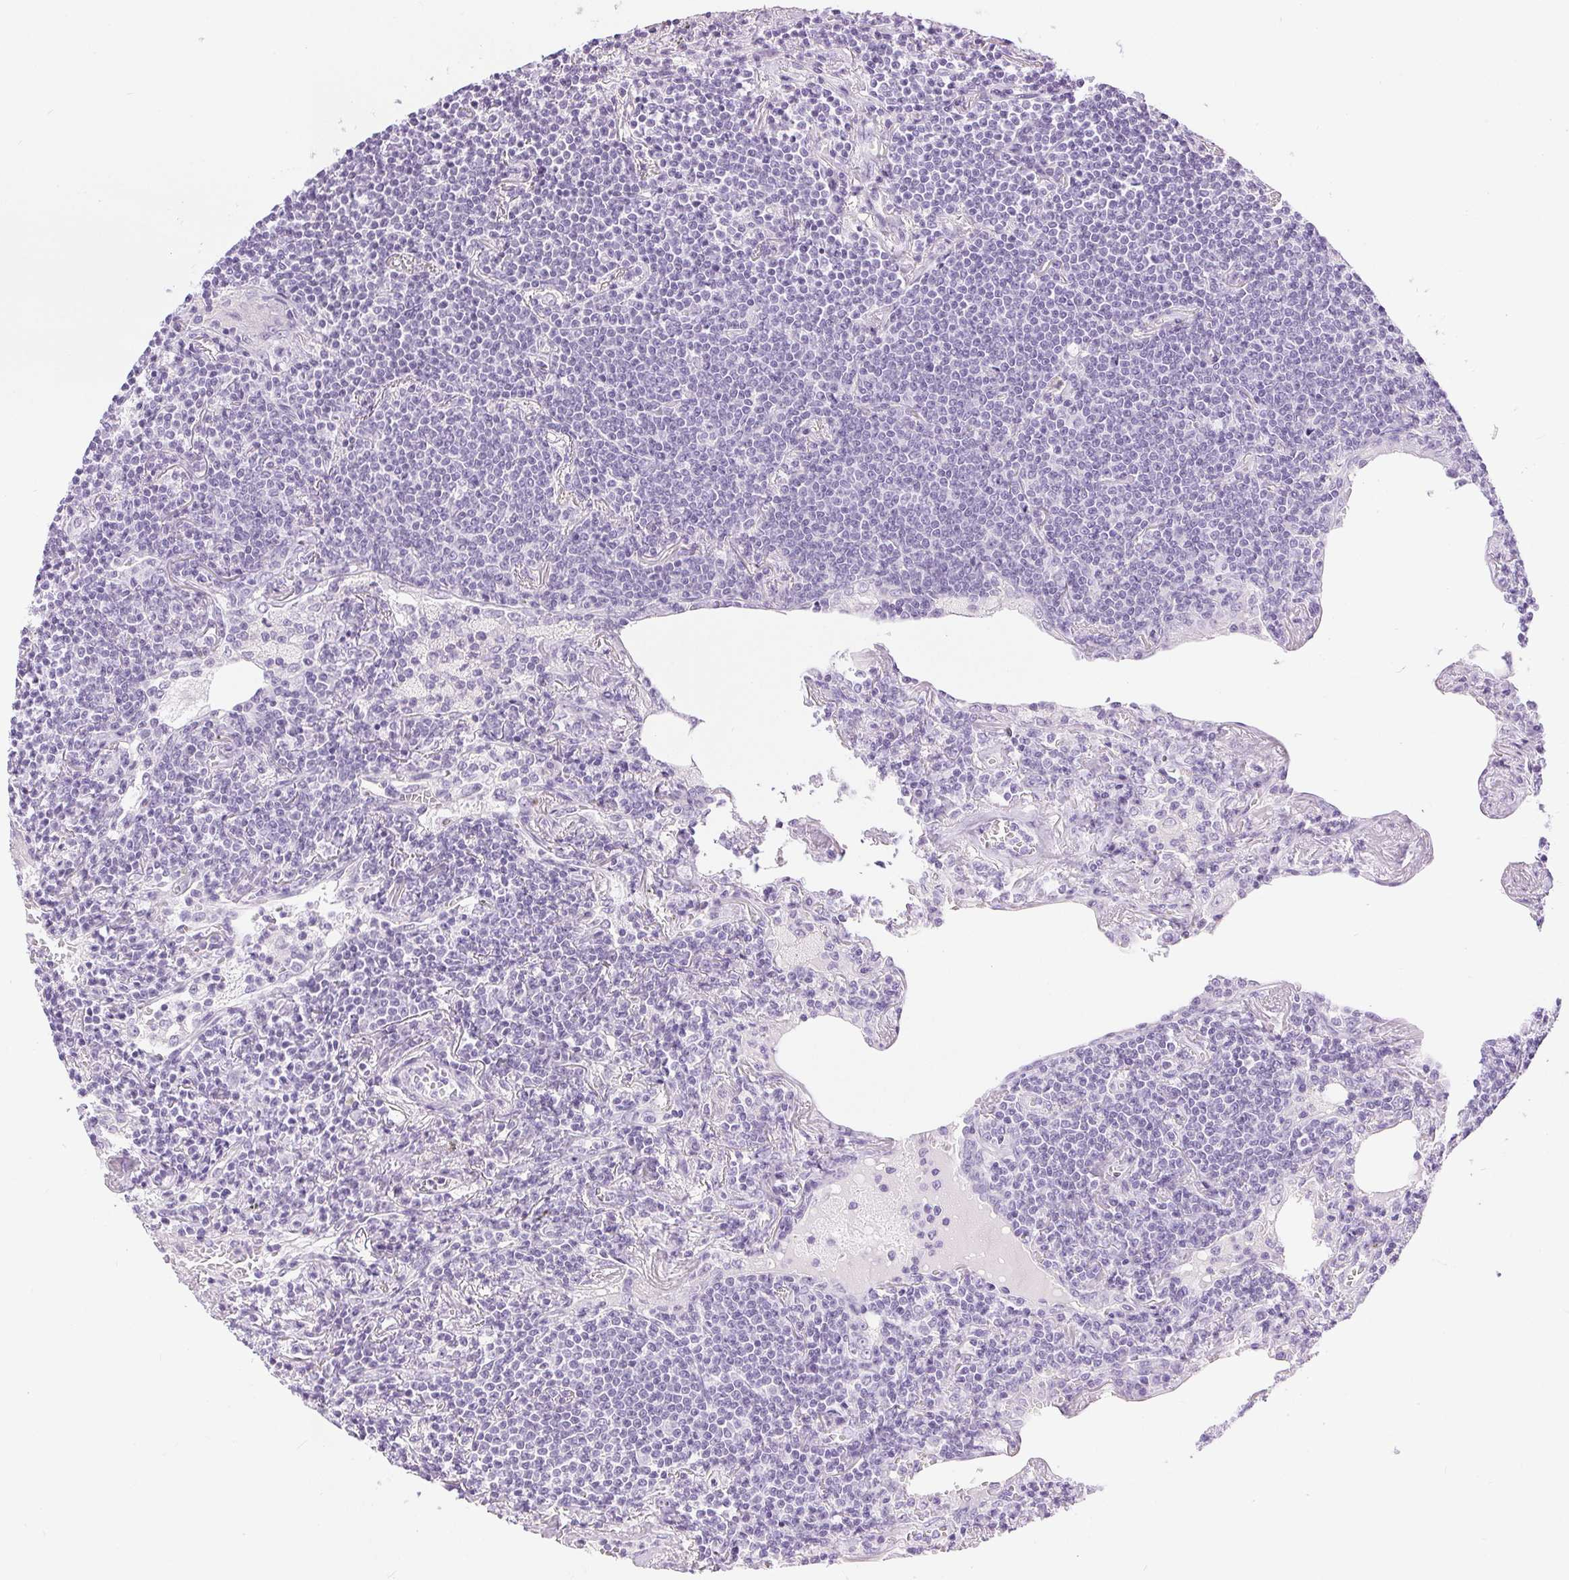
{"staining": {"intensity": "negative", "quantity": "none", "location": "none"}, "tissue": "lymphoma", "cell_type": "Tumor cells", "image_type": "cancer", "snomed": [{"axis": "morphology", "description": "Malignant lymphoma, non-Hodgkin's type, Low grade"}, {"axis": "topography", "description": "Lung"}], "caption": "There is no significant staining in tumor cells of malignant lymphoma, non-Hodgkin's type (low-grade). (Immunohistochemistry, brightfield microscopy, high magnification).", "gene": "XDH", "patient": {"sex": "female", "age": 71}}